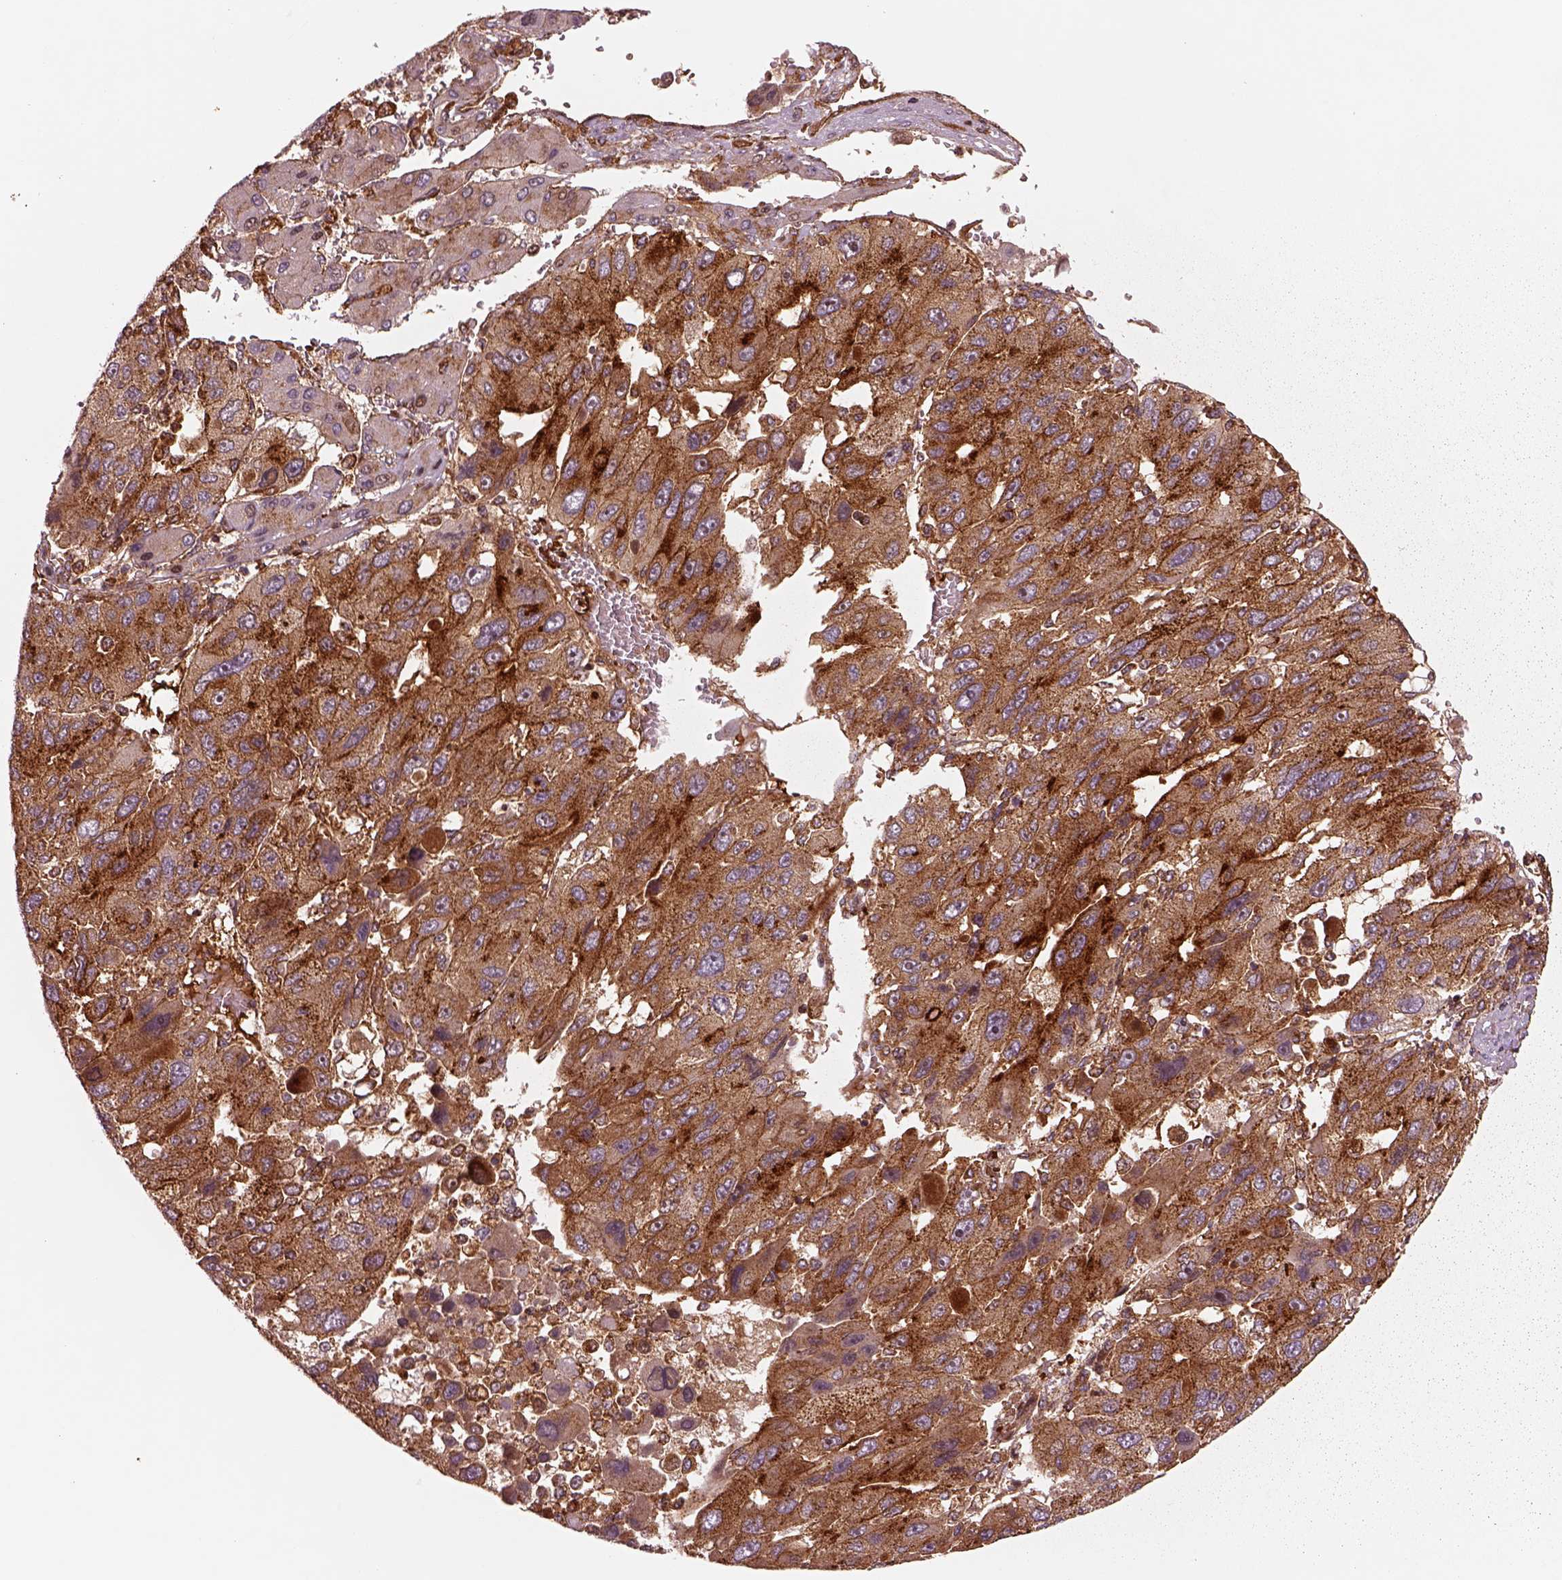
{"staining": {"intensity": "moderate", "quantity": "25%-75%", "location": "cytoplasmic/membranous"}, "tissue": "liver cancer", "cell_type": "Tumor cells", "image_type": "cancer", "snomed": [{"axis": "morphology", "description": "Carcinoma, Hepatocellular, NOS"}, {"axis": "topography", "description": "Liver"}], "caption": "Human liver hepatocellular carcinoma stained with a protein marker exhibits moderate staining in tumor cells.", "gene": "WASHC2A", "patient": {"sex": "female", "age": 41}}